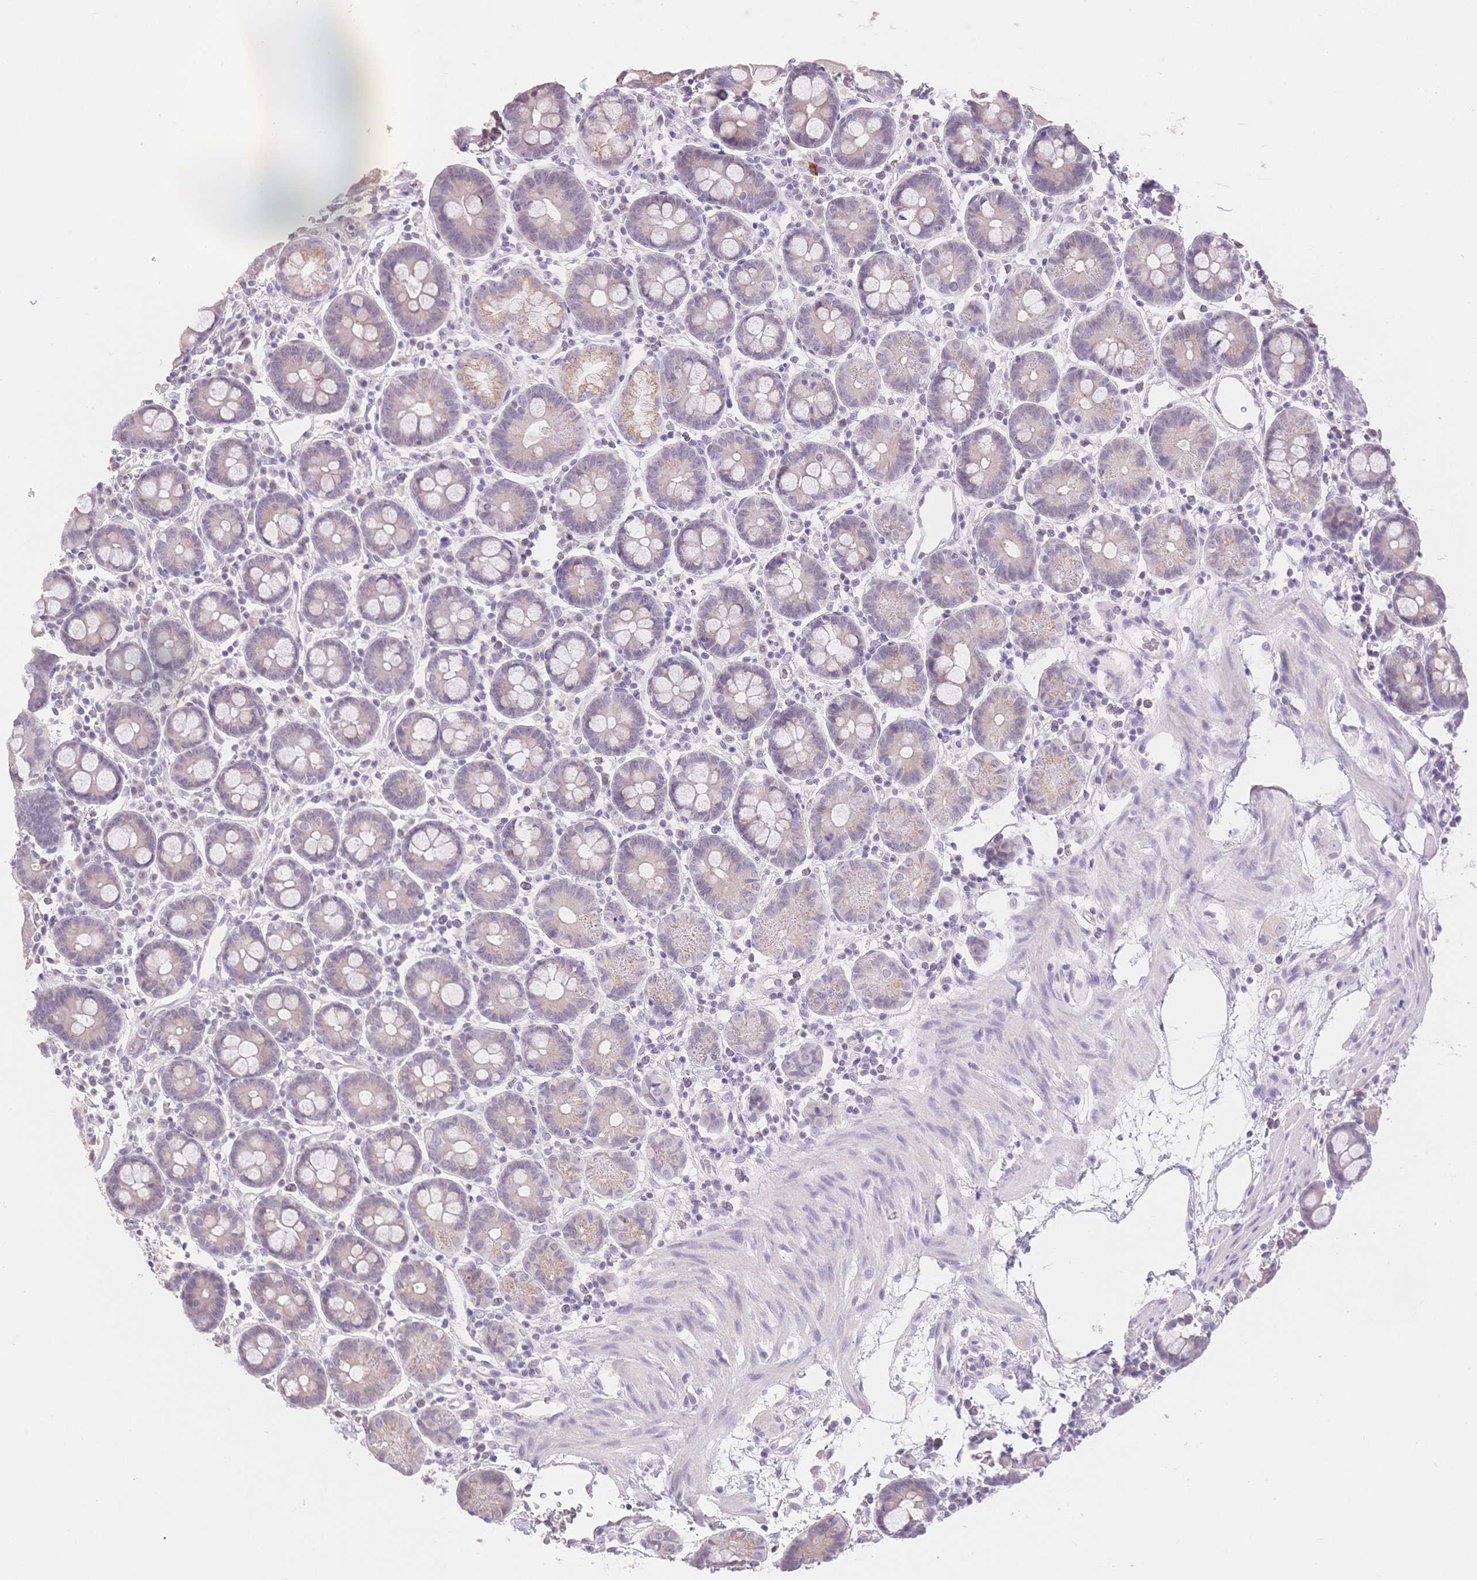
{"staining": {"intensity": "weak", "quantity": "<25%", "location": "cytoplasmic/membranous"}, "tissue": "duodenum", "cell_type": "Glandular cells", "image_type": "normal", "snomed": [{"axis": "morphology", "description": "Normal tissue, NOS"}, {"axis": "topography", "description": "Pancreas"}, {"axis": "topography", "description": "Duodenum"}], "caption": "A high-resolution micrograph shows IHC staining of unremarkable duodenum, which displays no significant staining in glandular cells. (Stains: DAB (3,3'-diaminobenzidine) IHC with hematoxylin counter stain, Microscopy: brightfield microscopy at high magnification).", "gene": "SUV39H2", "patient": {"sex": "male", "age": 59}}